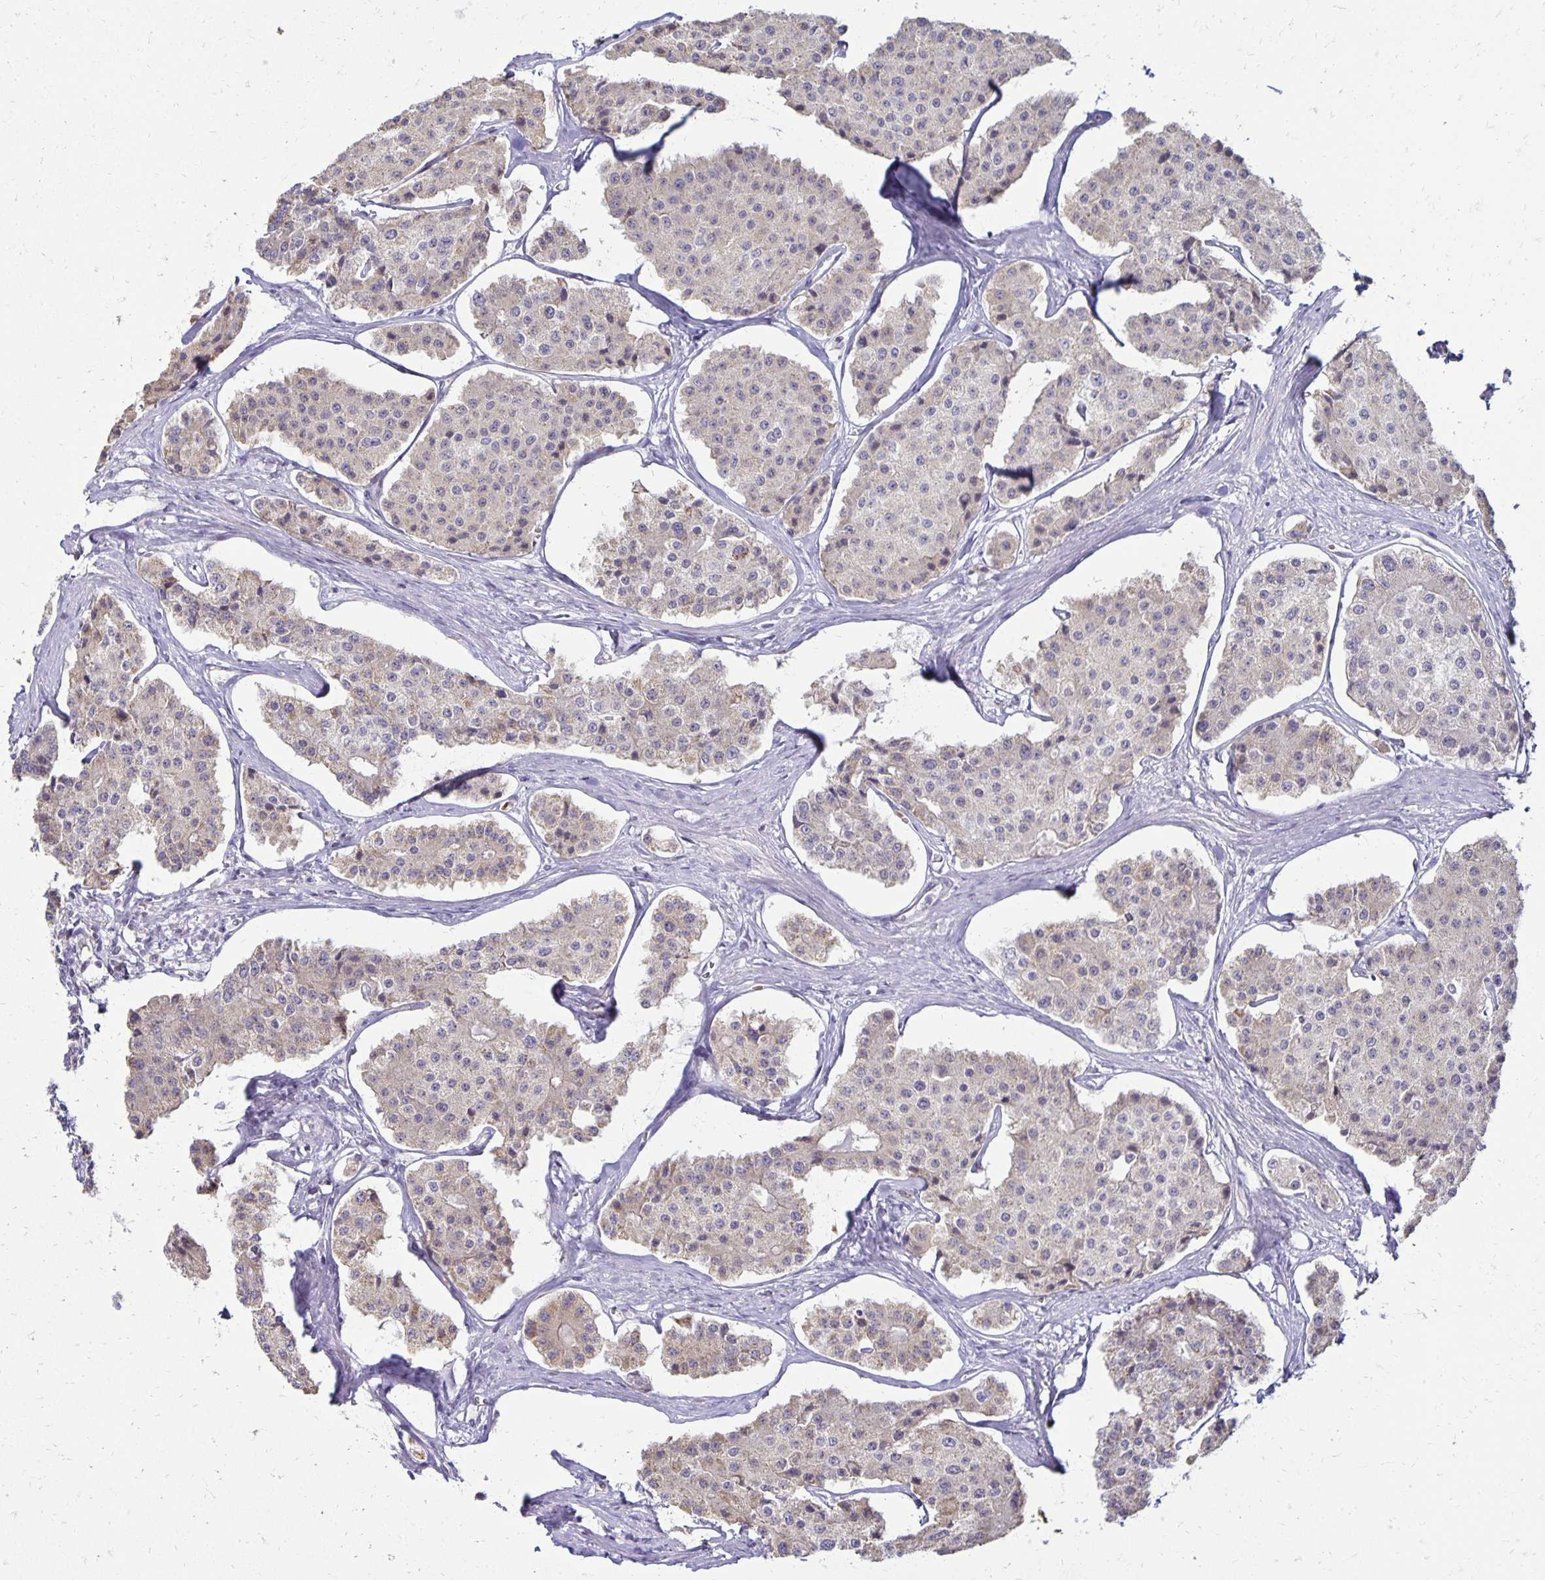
{"staining": {"intensity": "weak", "quantity": "25%-75%", "location": "cytoplasmic/membranous"}, "tissue": "carcinoid", "cell_type": "Tumor cells", "image_type": "cancer", "snomed": [{"axis": "morphology", "description": "Carcinoid, malignant, NOS"}, {"axis": "topography", "description": "Small intestine"}], "caption": "Weak cytoplasmic/membranous expression for a protein is seen in about 25%-75% of tumor cells of carcinoid using IHC.", "gene": "FN3K", "patient": {"sex": "female", "age": 65}}